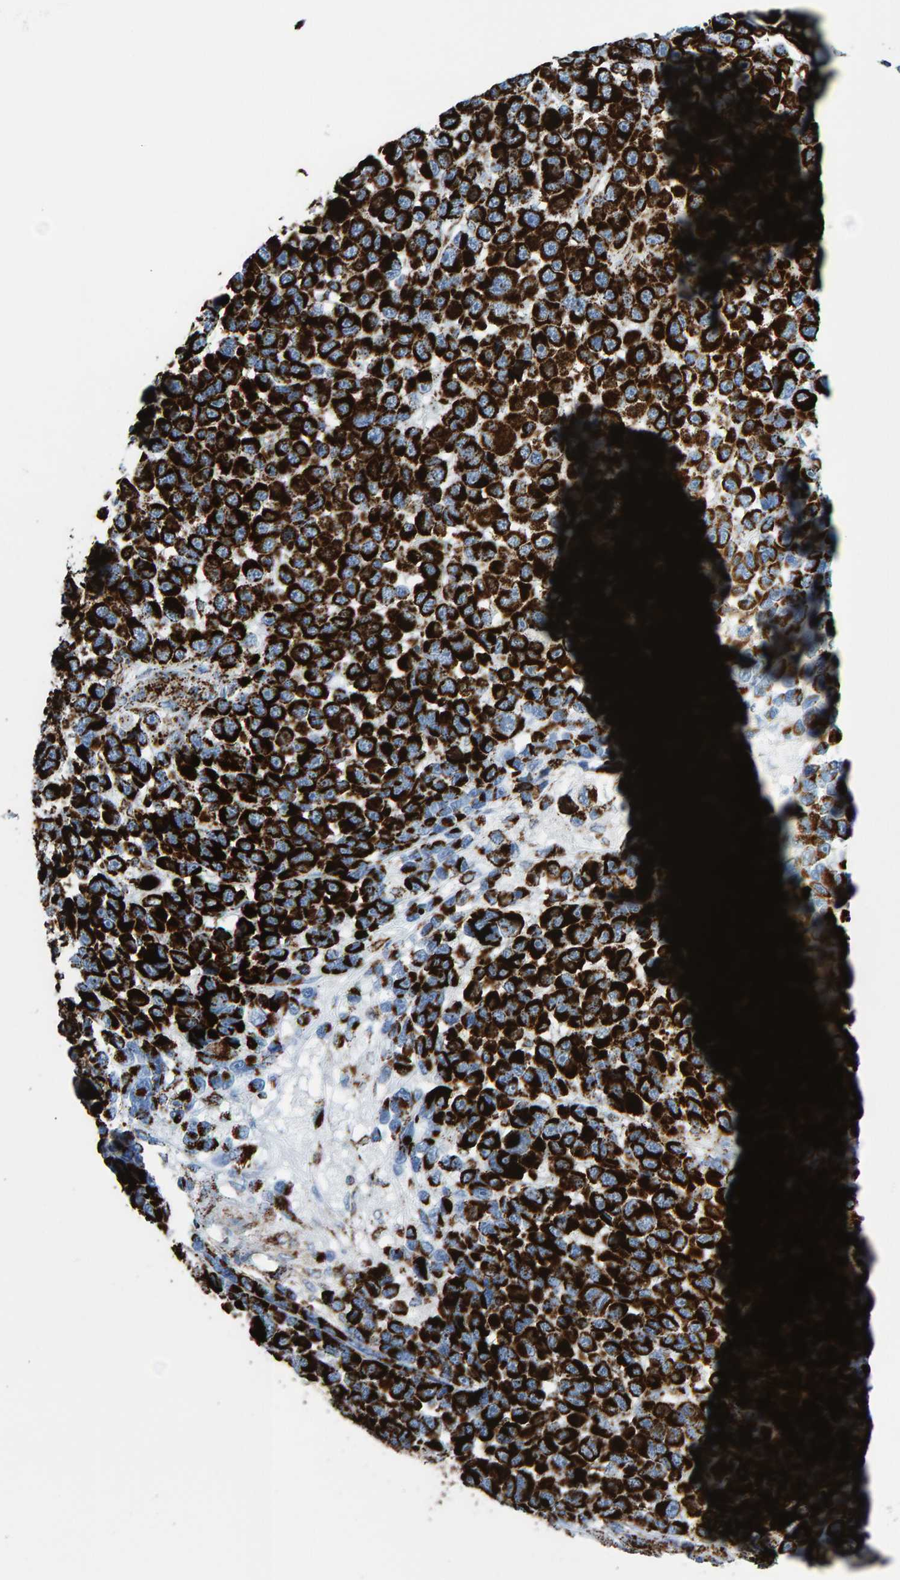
{"staining": {"intensity": "strong", "quantity": ">75%", "location": "cytoplasmic/membranous"}, "tissue": "melanoma", "cell_type": "Tumor cells", "image_type": "cancer", "snomed": [{"axis": "morphology", "description": "Malignant melanoma, NOS"}, {"axis": "topography", "description": "Skin"}], "caption": "Tumor cells demonstrate high levels of strong cytoplasmic/membranous expression in approximately >75% of cells in malignant melanoma. (brown staining indicates protein expression, while blue staining denotes nuclei).", "gene": "ENSG00000262660", "patient": {"sex": "male", "age": 53}}